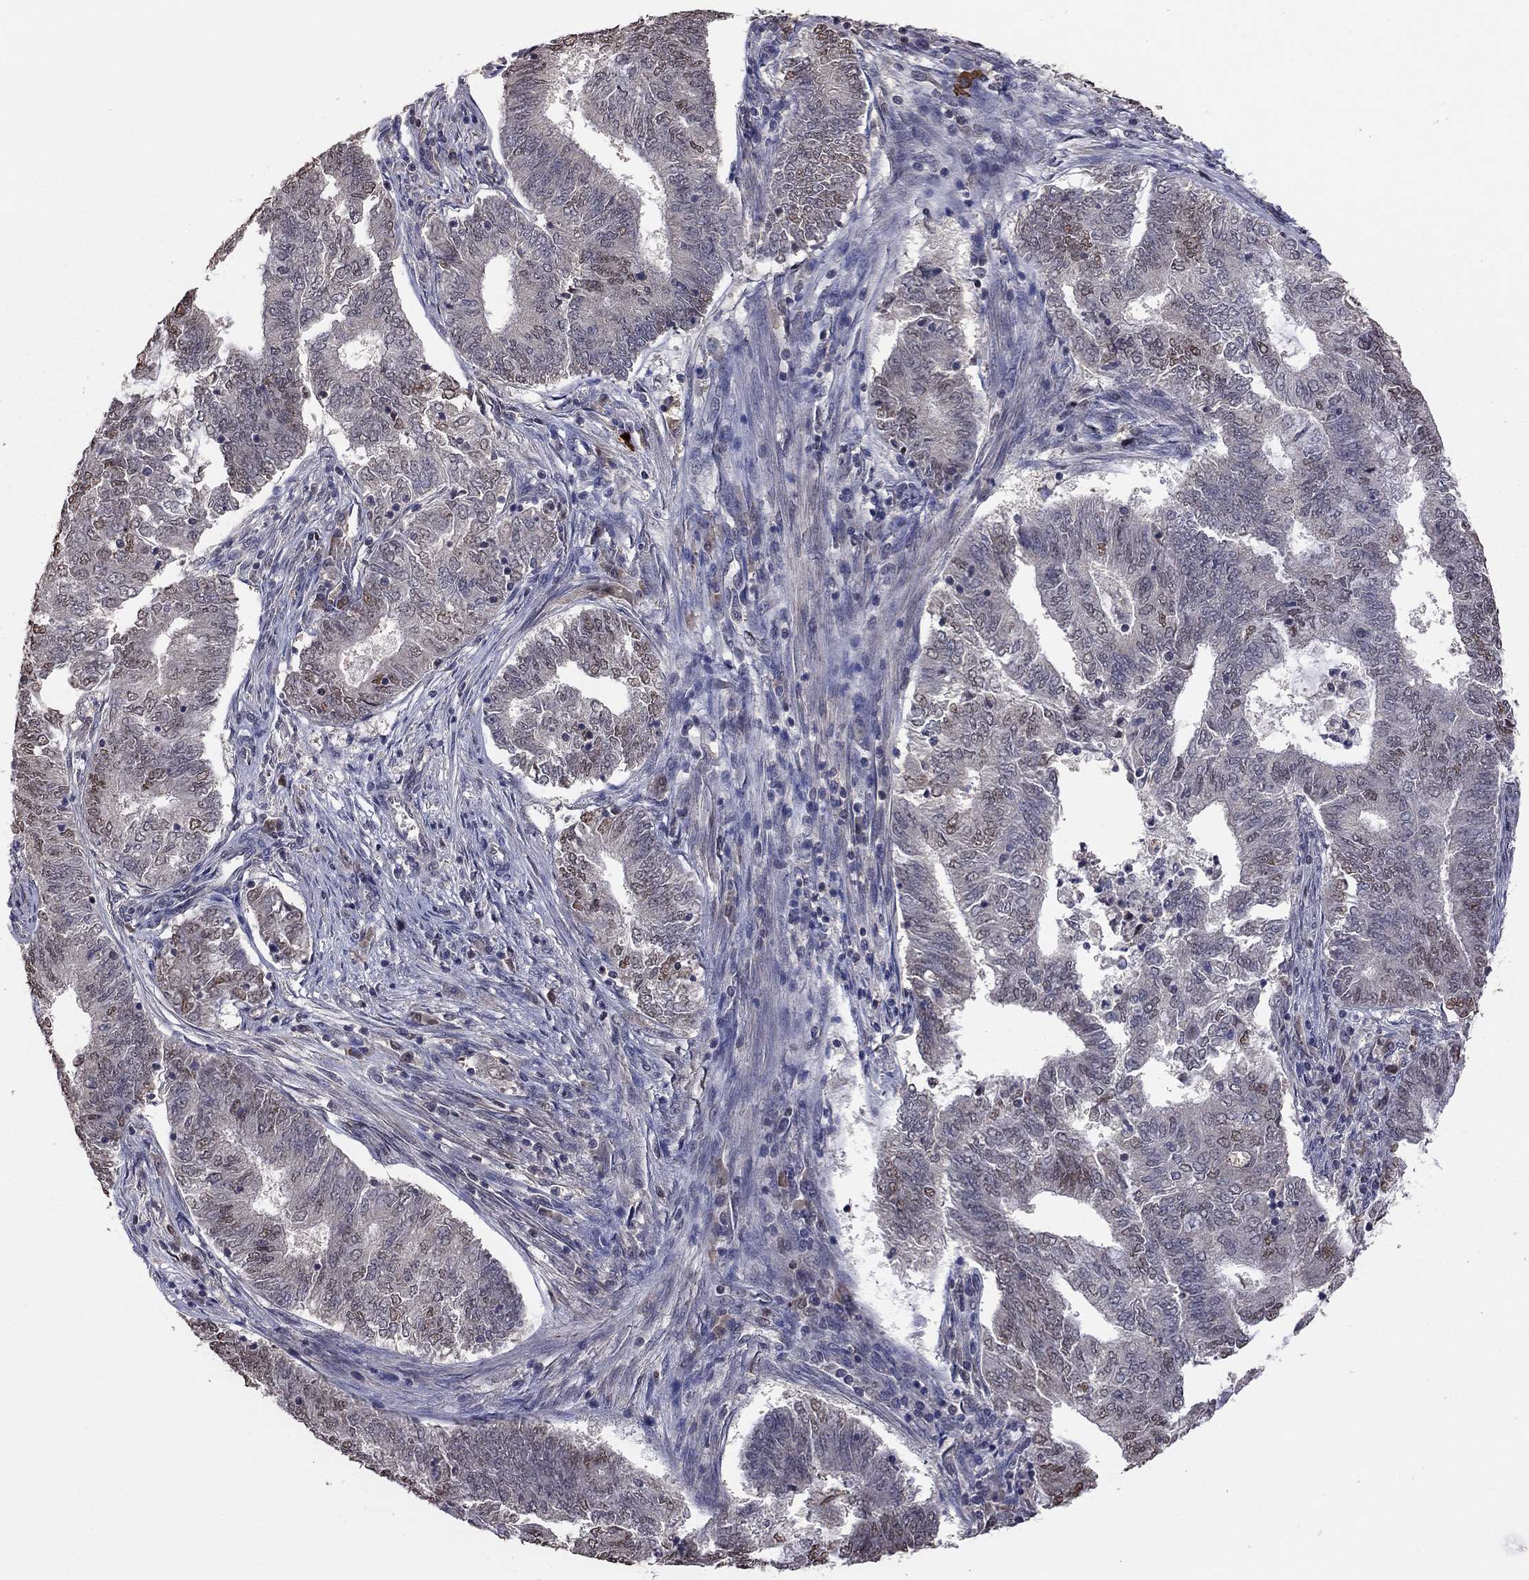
{"staining": {"intensity": "negative", "quantity": "none", "location": "none"}, "tissue": "endometrial cancer", "cell_type": "Tumor cells", "image_type": "cancer", "snomed": [{"axis": "morphology", "description": "Adenocarcinoma, NOS"}, {"axis": "topography", "description": "Endometrium"}], "caption": "IHC histopathology image of neoplastic tissue: endometrial cancer (adenocarcinoma) stained with DAB exhibits no significant protein staining in tumor cells.", "gene": "TSNARE1", "patient": {"sex": "female", "age": 62}}